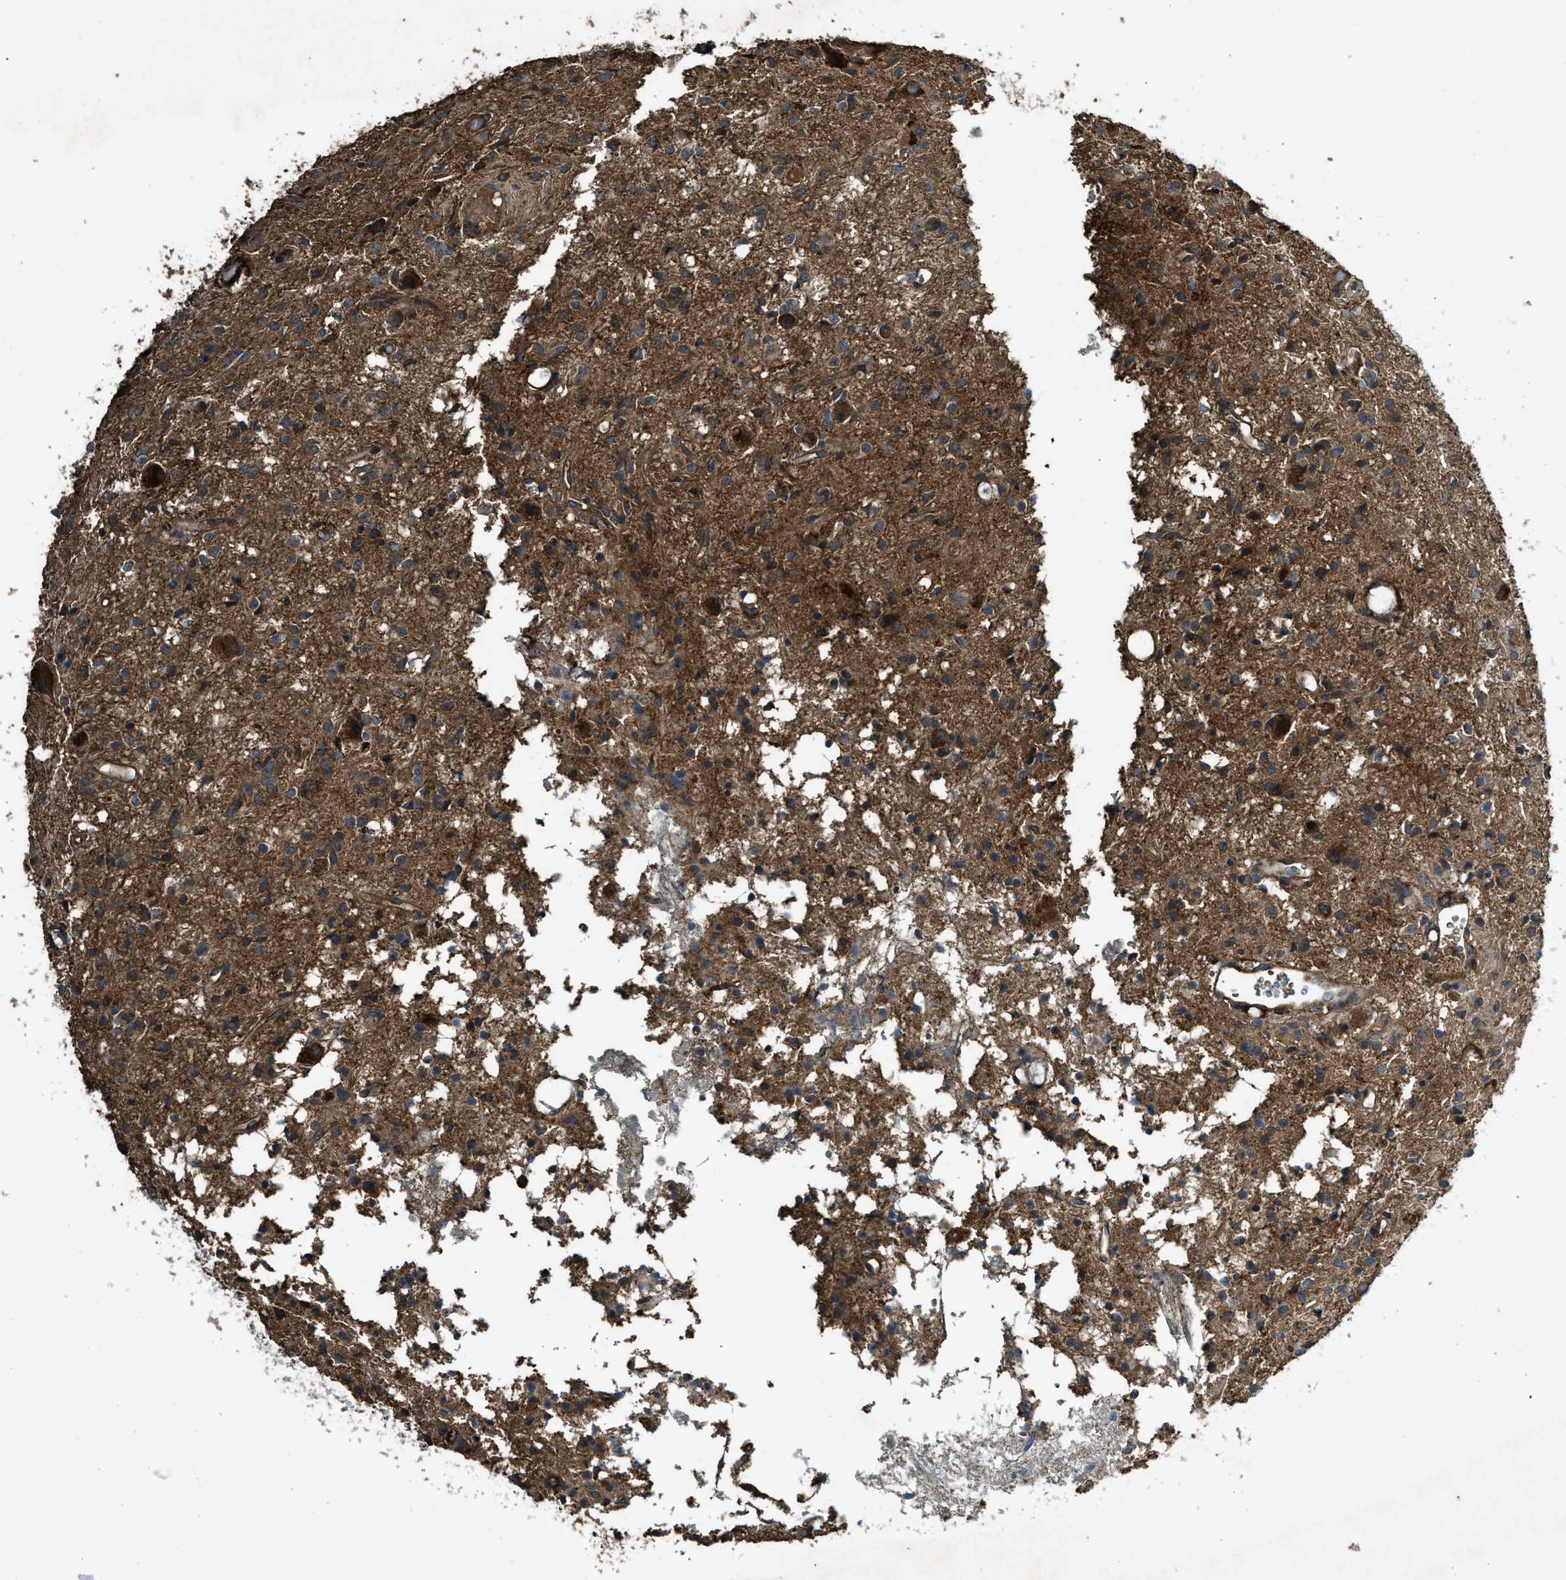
{"staining": {"intensity": "moderate", "quantity": ">75%", "location": "cytoplasmic/membranous"}, "tissue": "glioma", "cell_type": "Tumor cells", "image_type": "cancer", "snomed": [{"axis": "morphology", "description": "Glioma, malignant, High grade"}, {"axis": "topography", "description": "Brain"}], "caption": "Glioma stained with a protein marker displays moderate staining in tumor cells.", "gene": "MAP3K8", "patient": {"sex": "female", "age": 59}}